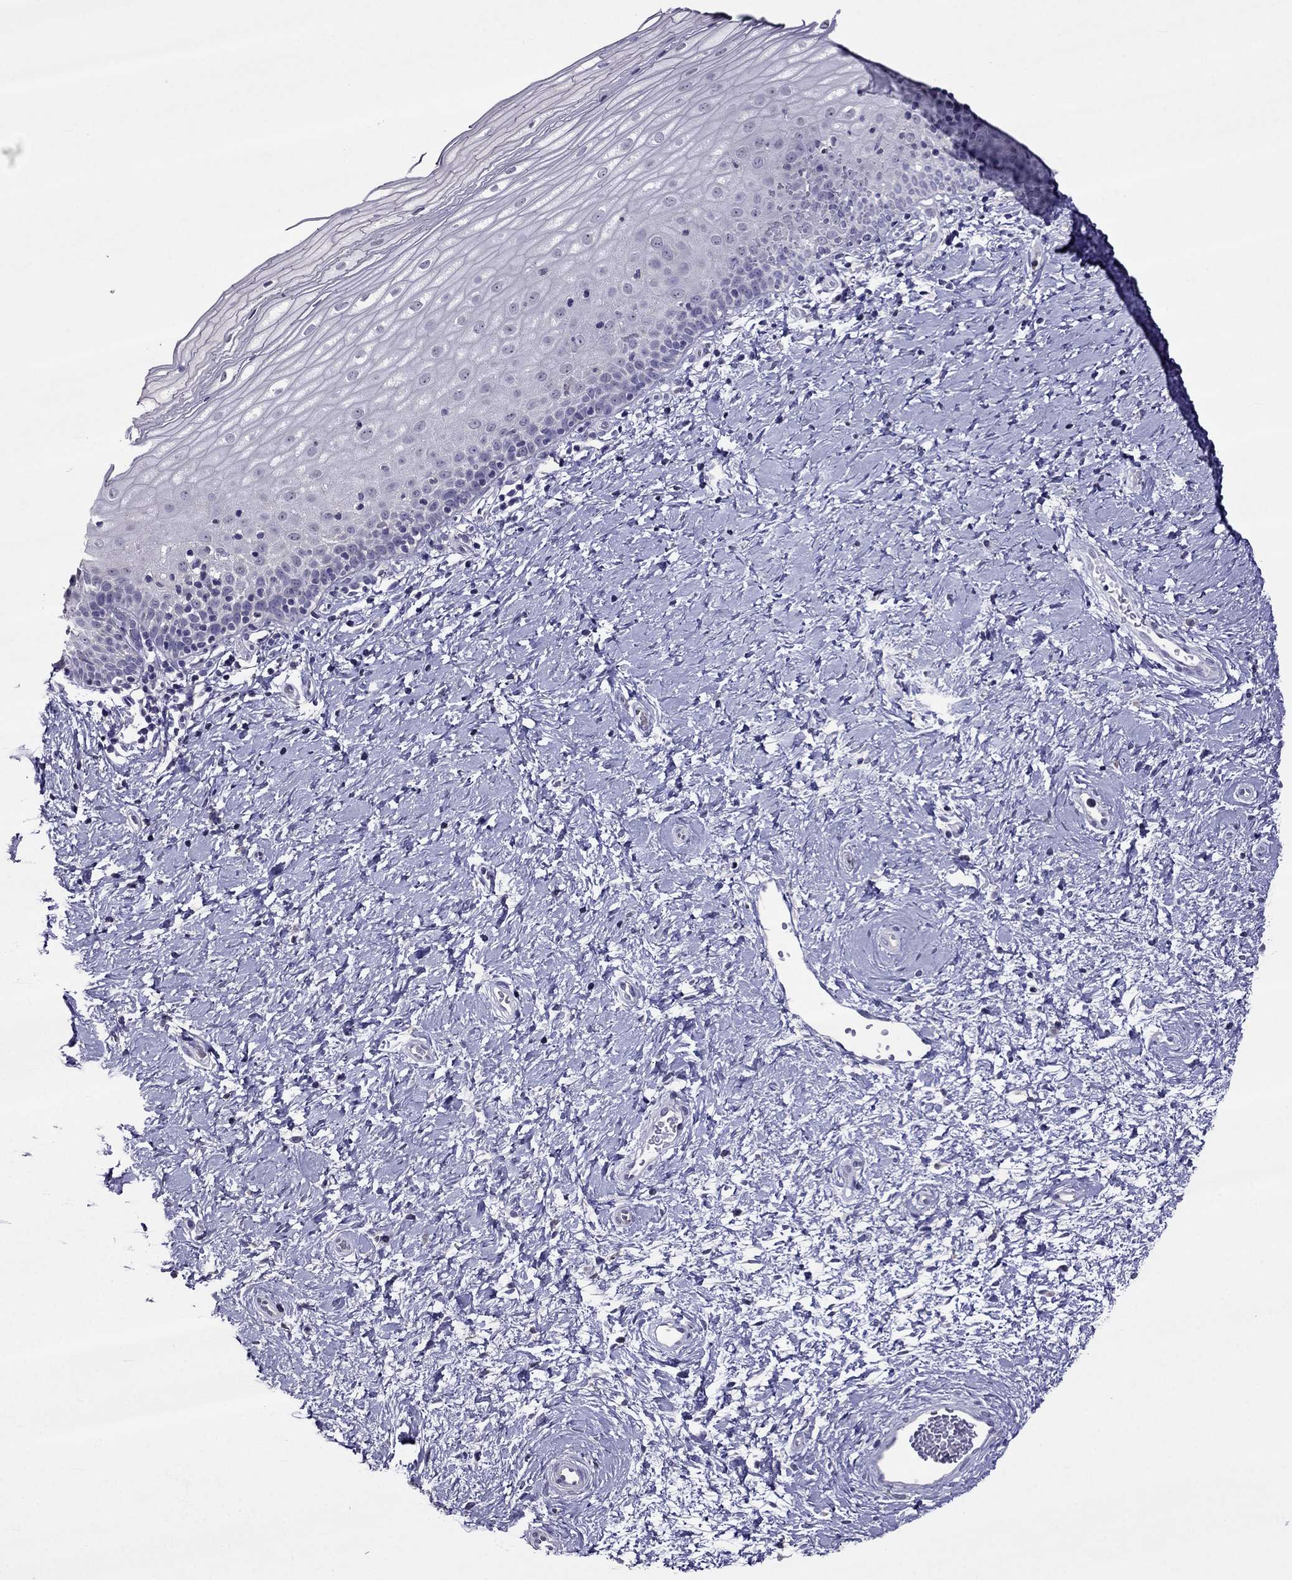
{"staining": {"intensity": "negative", "quantity": "none", "location": "none"}, "tissue": "cervix", "cell_type": "Glandular cells", "image_type": "normal", "snomed": [{"axis": "morphology", "description": "Normal tissue, NOS"}, {"axis": "topography", "description": "Cervix"}], "caption": "High magnification brightfield microscopy of normal cervix stained with DAB (3,3'-diaminobenzidine) (brown) and counterstained with hematoxylin (blue): glandular cells show no significant positivity. Brightfield microscopy of immunohistochemistry stained with DAB (3,3'-diaminobenzidine) (brown) and hematoxylin (blue), captured at high magnification.", "gene": "SPTBN4", "patient": {"sex": "female", "age": 37}}